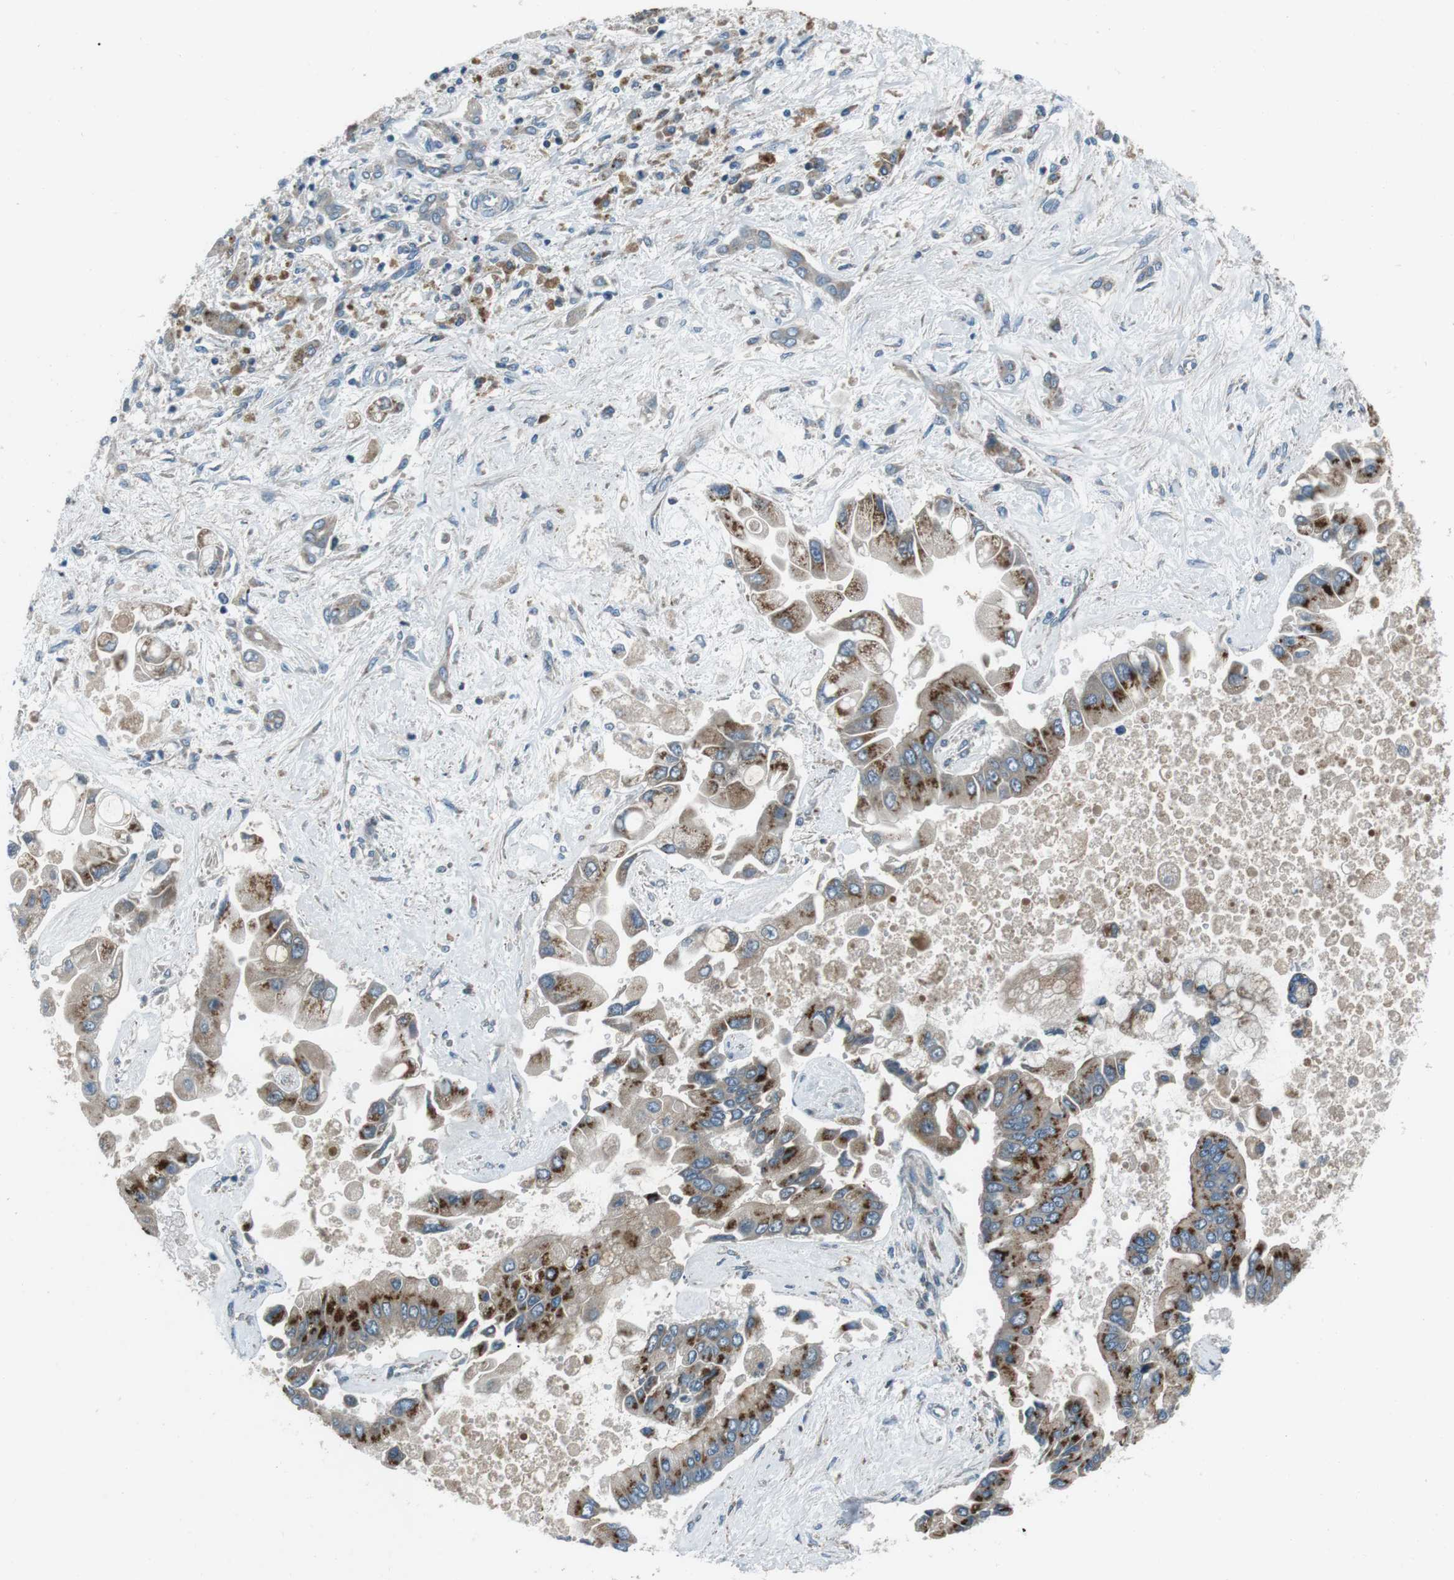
{"staining": {"intensity": "moderate", "quantity": ">75%", "location": "cytoplasmic/membranous"}, "tissue": "liver cancer", "cell_type": "Tumor cells", "image_type": "cancer", "snomed": [{"axis": "morphology", "description": "Cholangiocarcinoma"}, {"axis": "topography", "description": "Liver"}], "caption": "Immunohistochemistry histopathology image of human liver cancer (cholangiocarcinoma) stained for a protein (brown), which shows medium levels of moderate cytoplasmic/membranous positivity in approximately >75% of tumor cells.", "gene": "FAM3B", "patient": {"sex": "male", "age": 50}}